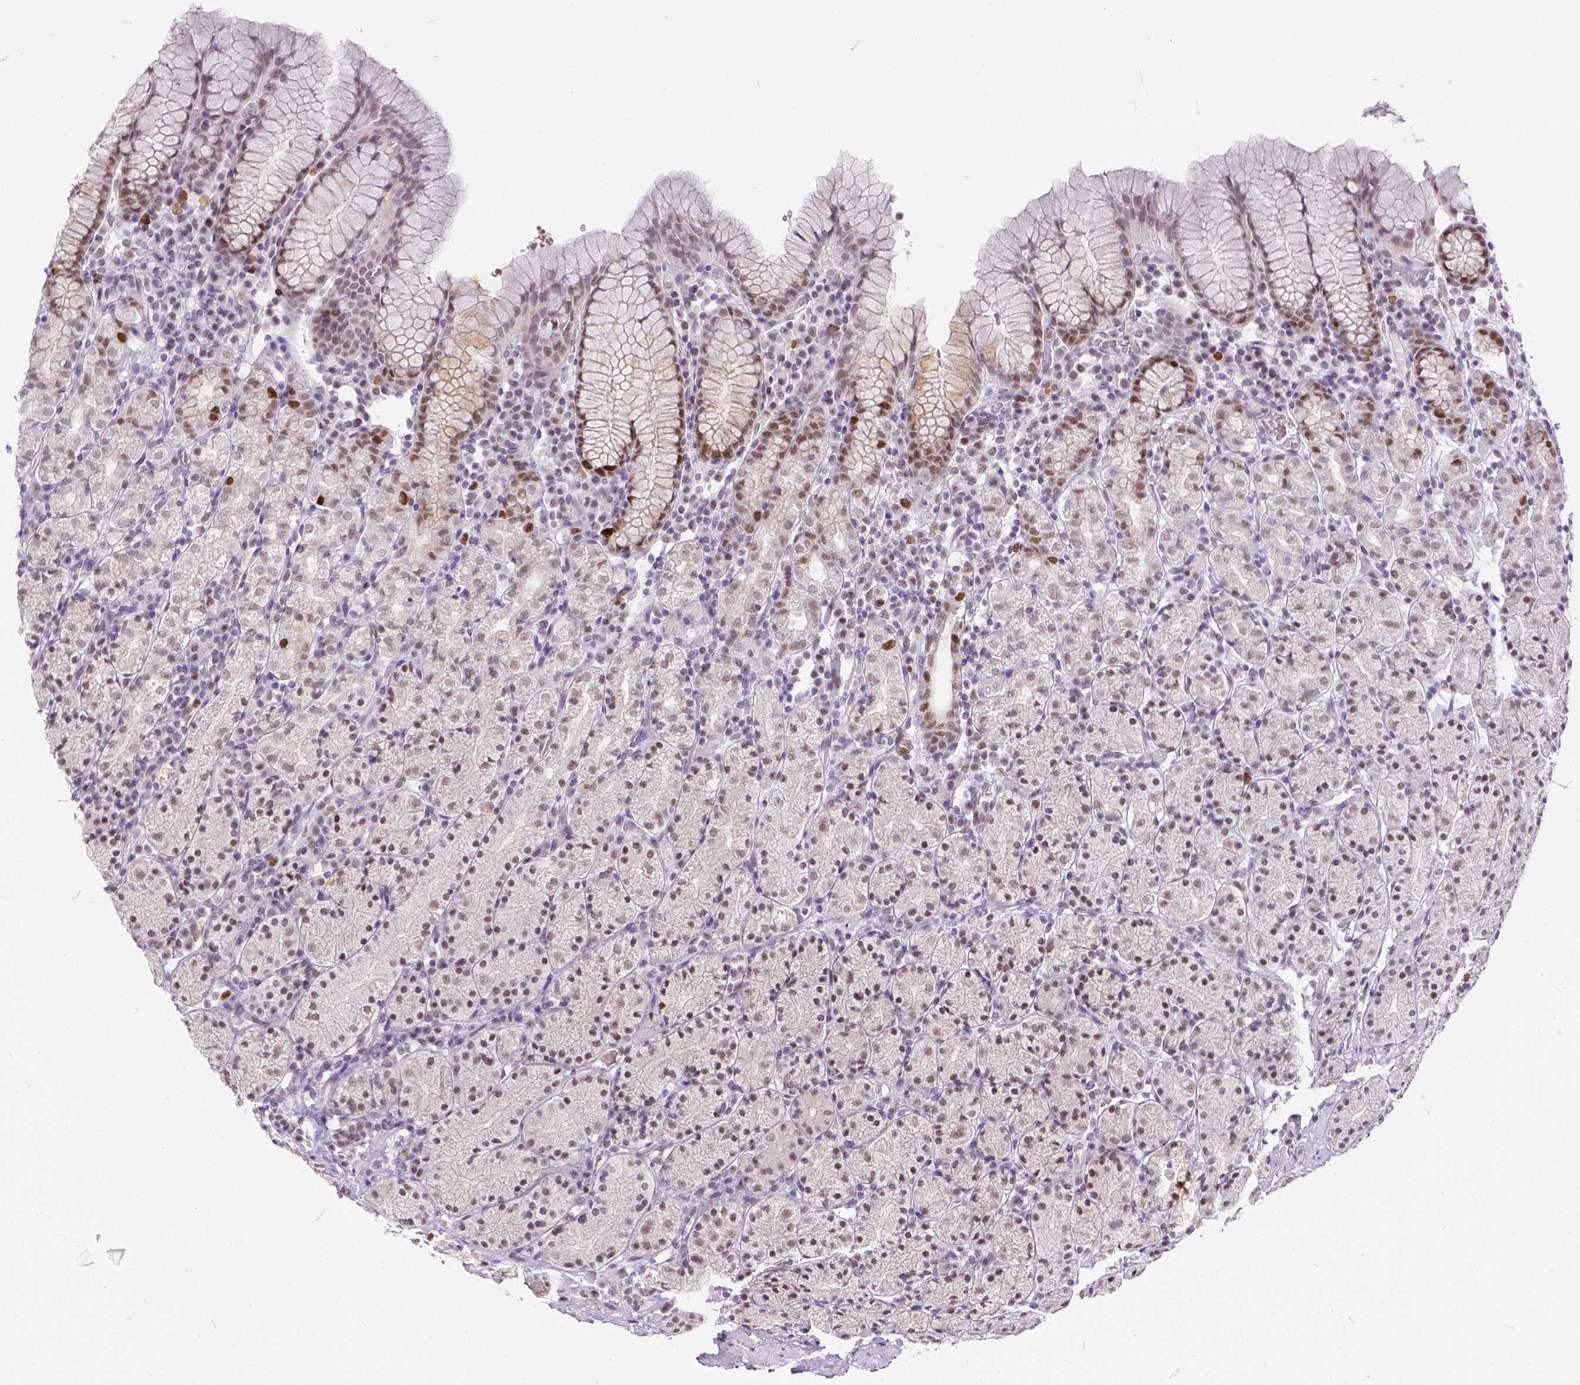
{"staining": {"intensity": "moderate", "quantity": ">75%", "location": "nuclear"}, "tissue": "stomach", "cell_type": "Glandular cells", "image_type": "normal", "snomed": [{"axis": "morphology", "description": "Normal tissue, NOS"}, {"axis": "topography", "description": "Stomach, upper"}, {"axis": "topography", "description": "Stomach"}], "caption": "Protein staining displays moderate nuclear expression in about >75% of glandular cells in unremarkable stomach. The staining is performed using DAB (3,3'-diaminobenzidine) brown chromogen to label protein expression. The nuclei are counter-stained blue using hematoxylin.", "gene": "ERCC1", "patient": {"sex": "male", "age": 62}}